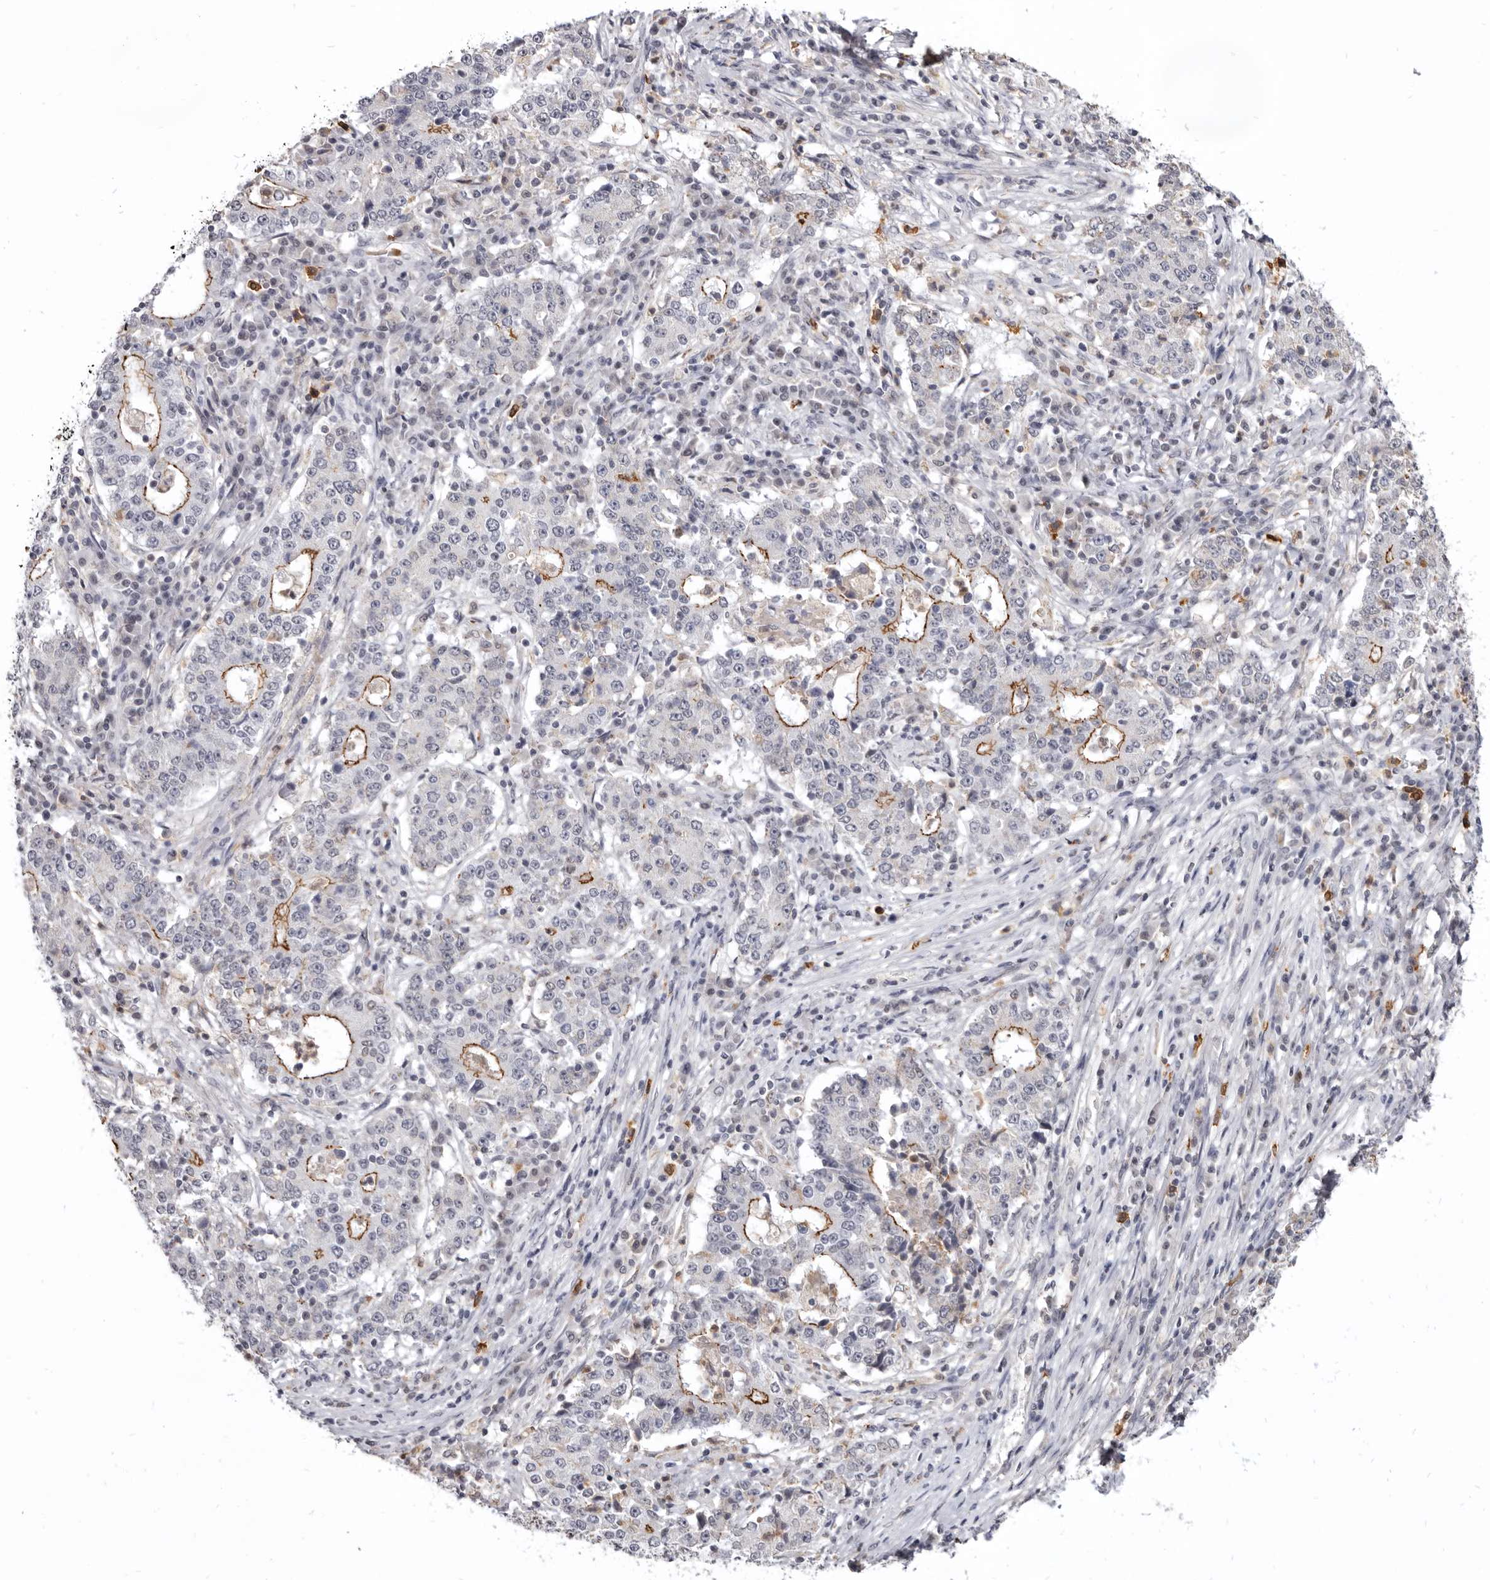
{"staining": {"intensity": "moderate", "quantity": "25%-75%", "location": "cytoplasmic/membranous"}, "tissue": "stomach cancer", "cell_type": "Tumor cells", "image_type": "cancer", "snomed": [{"axis": "morphology", "description": "Adenocarcinoma, NOS"}, {"axis": "topography", "description": "Stomach"}], "caption": "Adenocarcinoma (stomach) was stained to show a protein in brown. There is medium levels of moderate cytoplasmic/membranous positivity in approximately 25%-75% of tumor cells.", "gene": "CGN", "patient": {"sex": "male", "age": 59}}